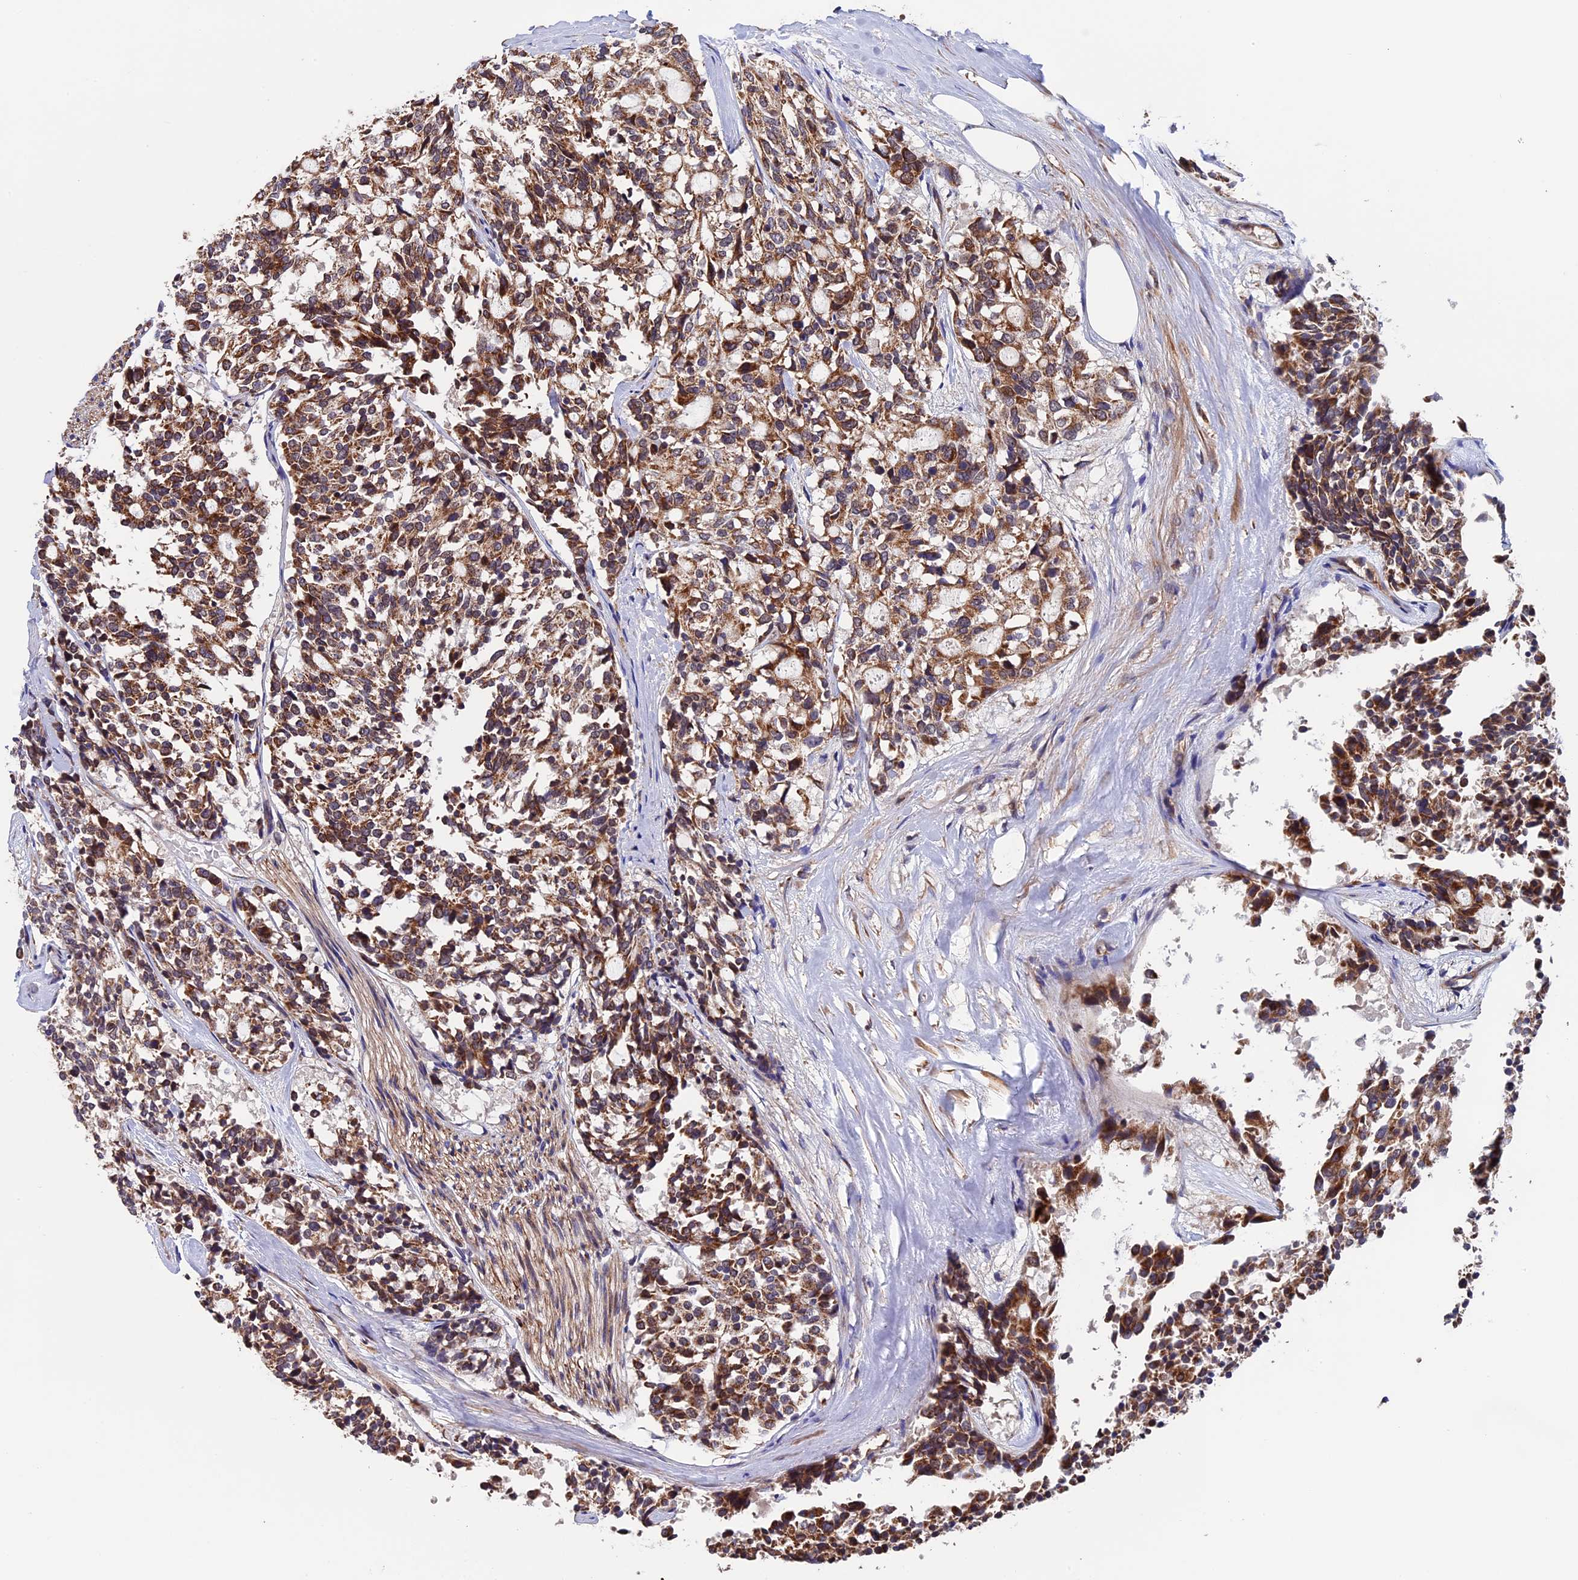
{"staining": {"intensity": "moderate", "quantity": ">75%", "location": "cytoplasmic/membranous"}, "tissue": "carcinoid", "cell_type": "Tumor cells", "image_type": "cancer", "snomed": [{"axis": "morphology", "description": "Carcinoid, malignant, NOS"}, {"axis": "topography", "description": "Pancreas"}], "caption": "The histopathology image displays a brown stain indicating the presence of a protein in the cytoplasmic/membranous of tumor cells in carcinoid.", "gene": "RNF17", "patient": {"sex": "female", "age": 54}}